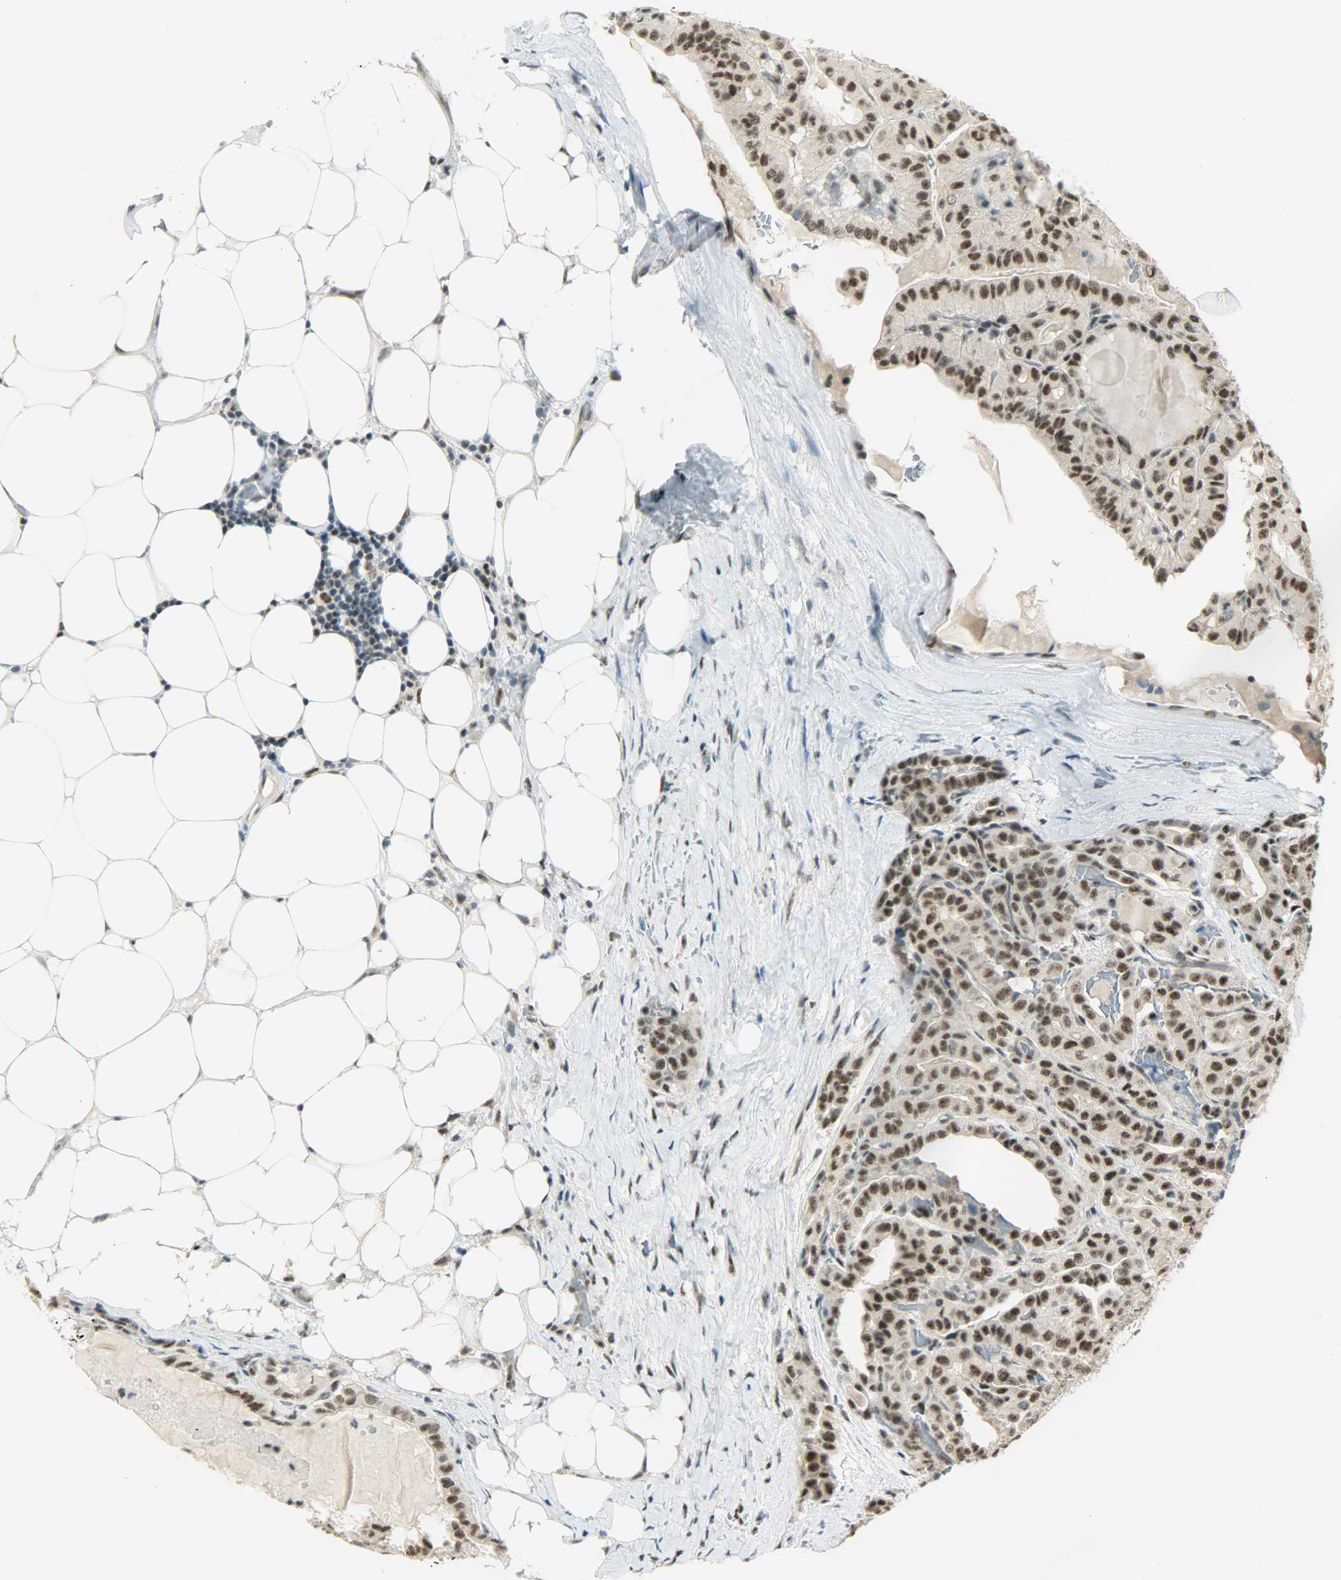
{"staining": {"intensity": "strong", "quantity": ">75%", "location": "nuclear"}, "tissue": "thyroid cancer", "cell_type": "Tumor cells", "image_type": "cancer", "snomed": [{"axis": "morphology", "description": "Papillary adenocarcinoma, NOS"}, {"axis": "topography", "description": "Thyroid gland"}], "caption": "Protein staining by immunohistochemistry (IHC) demonstrates strong nuclear staining in approximately >75% of tumor cells in thyroid papillary adenocarcinoma.", "gene": "SUGP1", "patient": {"sex": "male", "age": 77}}